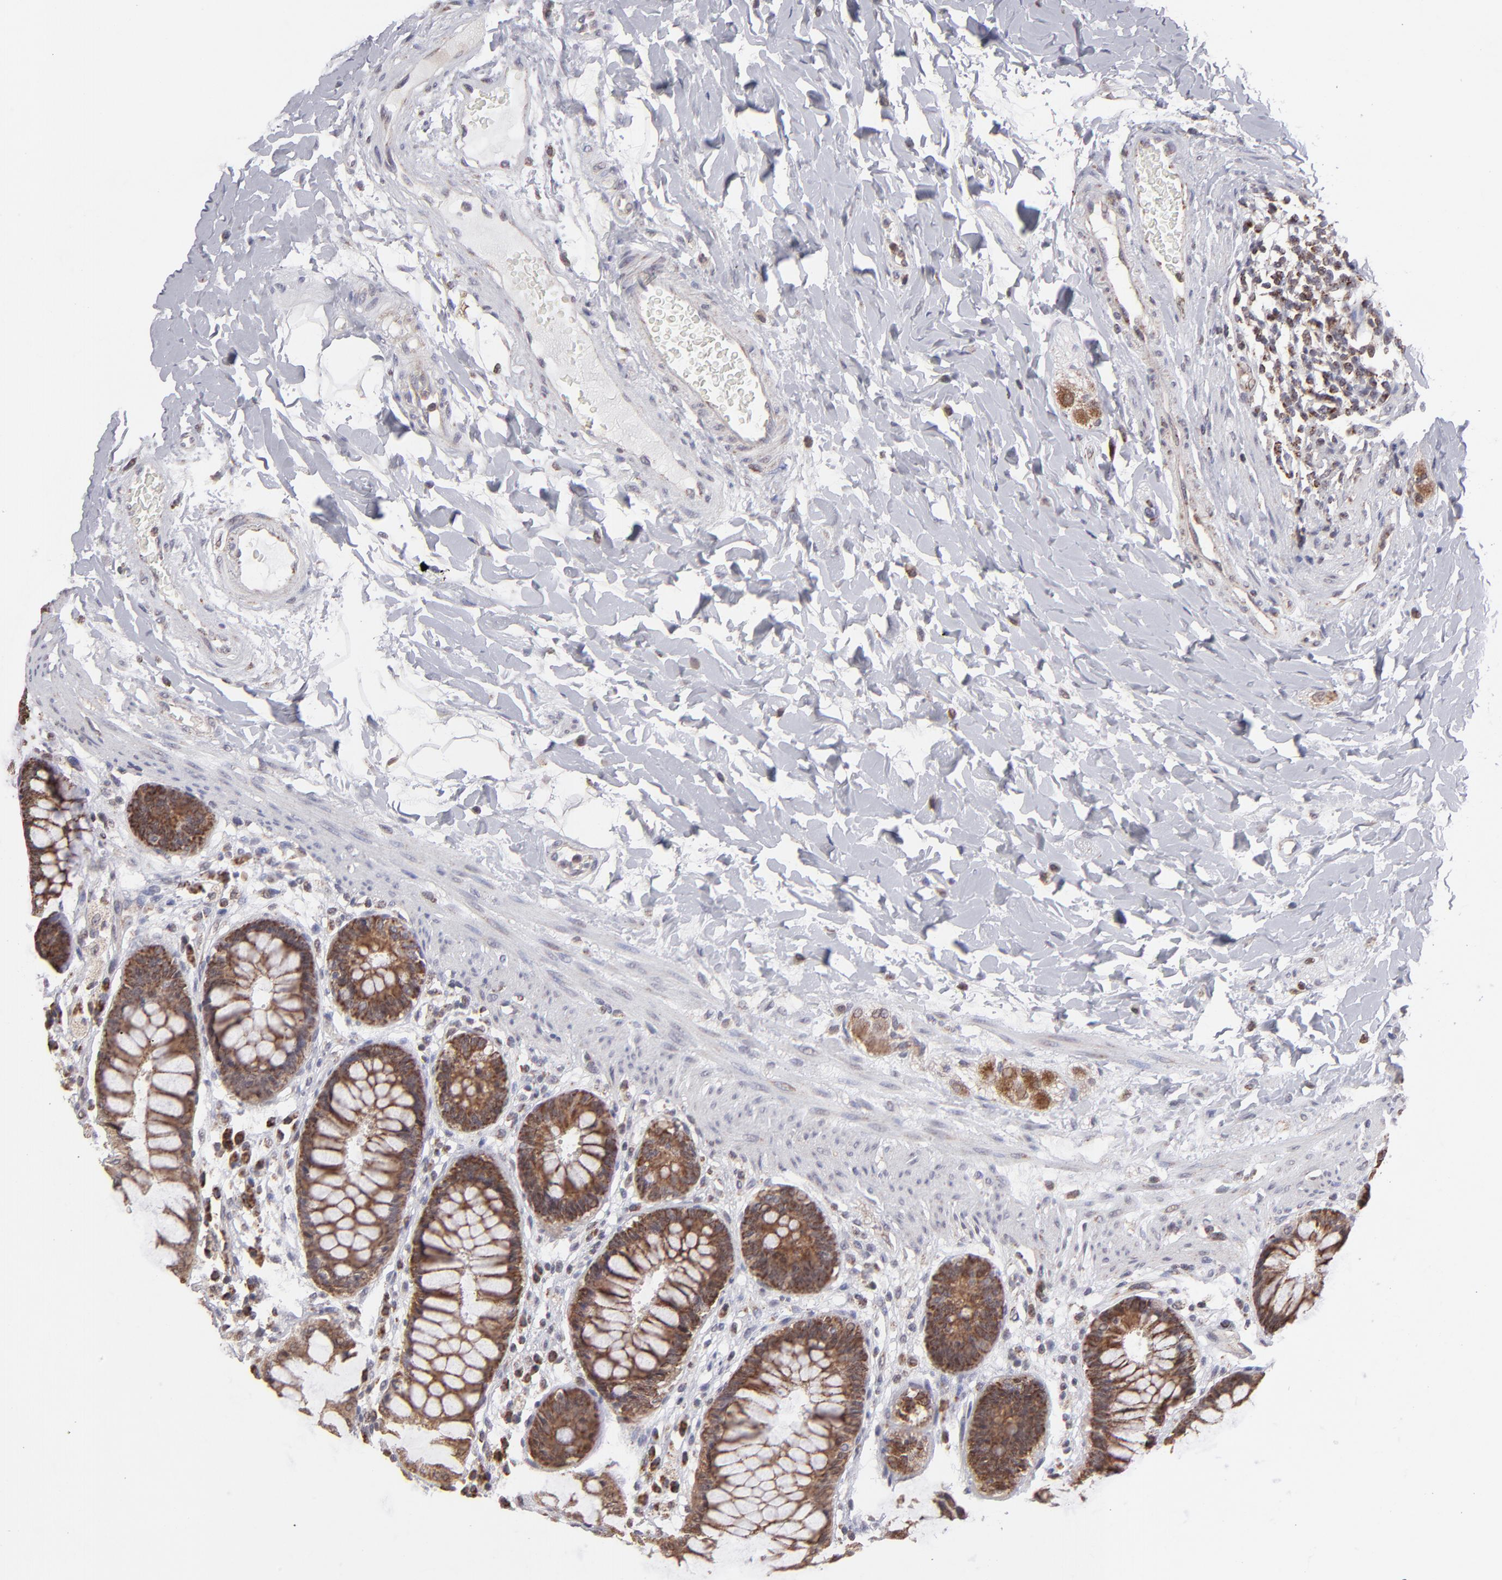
{"staining": {"intensity": "moderate", "quantity": ">75%", "location": "cytoplasmic/membranous"}, "tissue": "rectum", "cell_type": "Glandular cells", "image_type": "normal", "snomed": [{"axis": "morphology", "description": "Normal tissue, NOS"}, {"axis": "topography", "description": "Rectum"}], "caption": "Protein expression analysis of normal human rectum reveals moderate cytoplasmic/membranous positivity in approximately >75% of glandular cells.", "gene": "SLC15A1", "patient": {"sex": "female", "age": 46}}